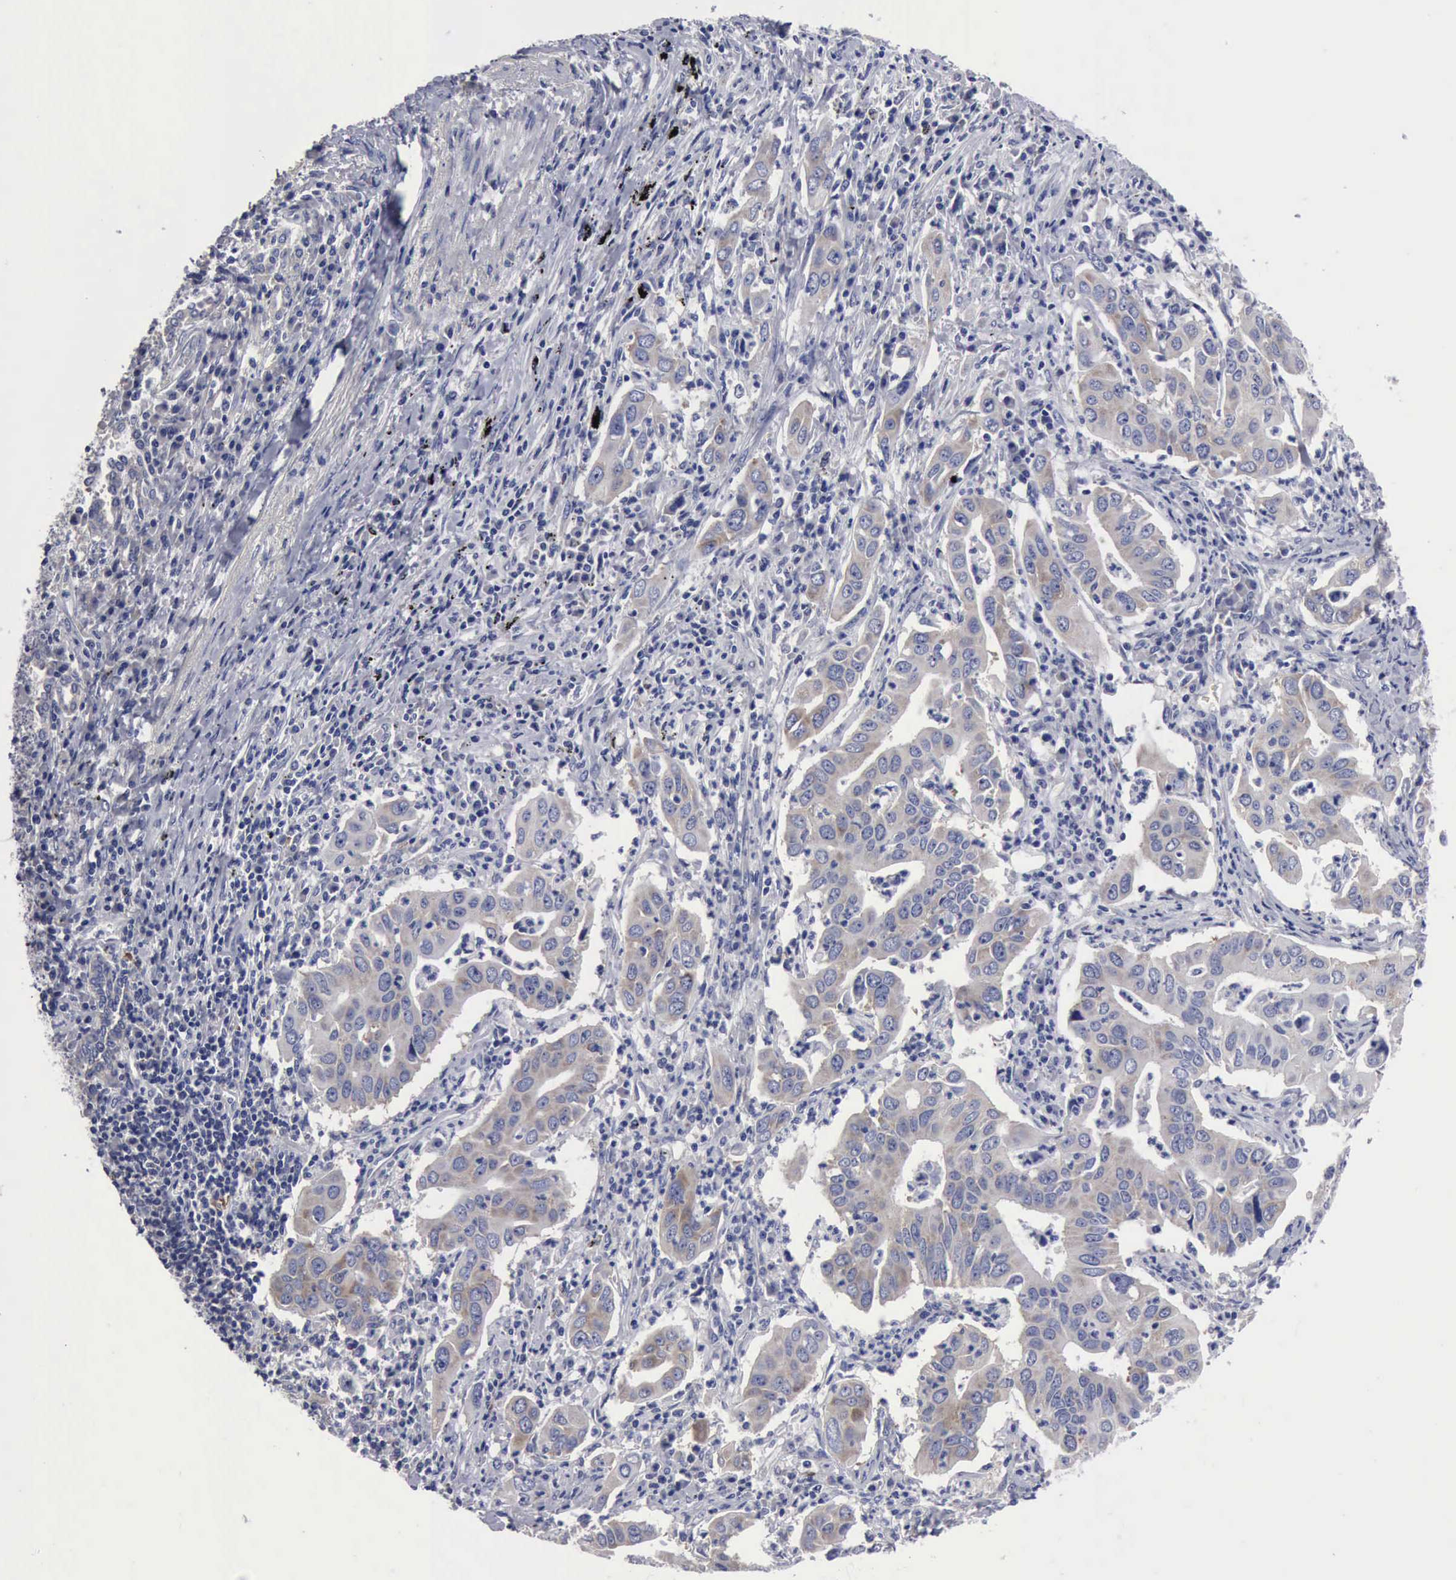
{"staining": {"intensity": "weak", "quantity": "<25%", "location": "cytoplasmic/membranous"}, "tissue": "lung cancer", "cell_type": "Tumor cells", "image_type": "cancer", "snomed": [{"axis": "morphology", "description": "Adenocarcinoma, NOS"}, {"axis": "topography", "description": "Lung"}], "caption": "Image shows no significant protein expression in tumor cells of lung cancer. The staining is performed using DAB brown chromogen with nuclei counter-stained in using hematoxylin.", "gene": "TXLNG", "patient": {"sex": "male", "age": 48}}